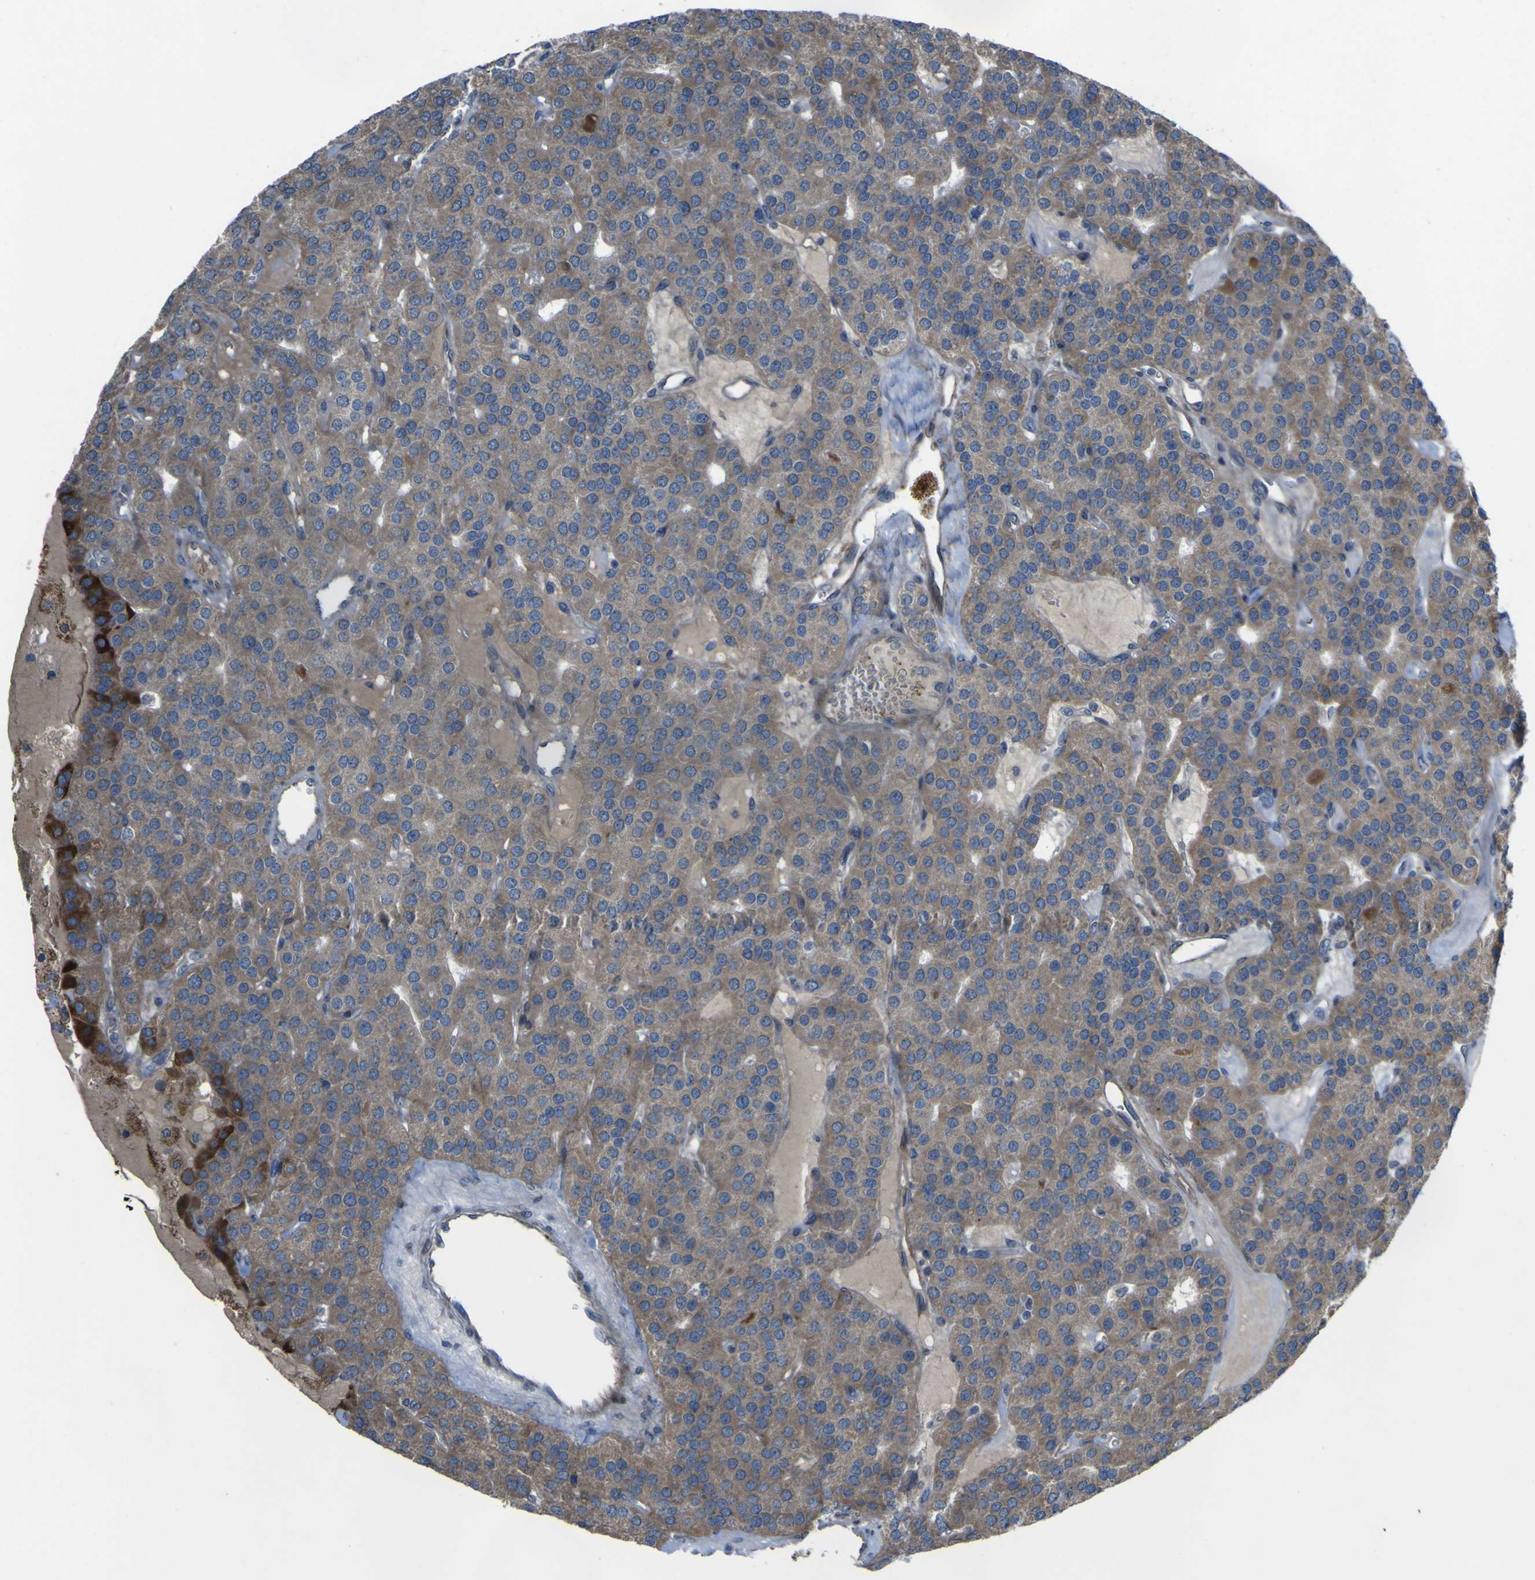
{"staining": {"intensity": "moderate", "quantity": ">75%", "location": "cytoplasmic/membranous"}, "tissue": "parathyroid gland", "cell_type": "Glandular cells", "image_type": "normal", "snomed": [{"axis": "morphology", "description": "Normal tissue, NOS"}, {"axis": "morphology", "description": "Adenoma, NOS"}, {"axis": "topography", "description": "Parathyroid gland"}], "caption": "Protein expression analysis of unremarkable human parathyroid gland reveals moderate cytoplasmic/membranous expression in about >75% of glandular cells. Immunohistochemistry stains the protein of interest in brown and the nuclei are stained blue.", "gene": "GPLD1", "patient": {"sex": "female", "age": 86}}